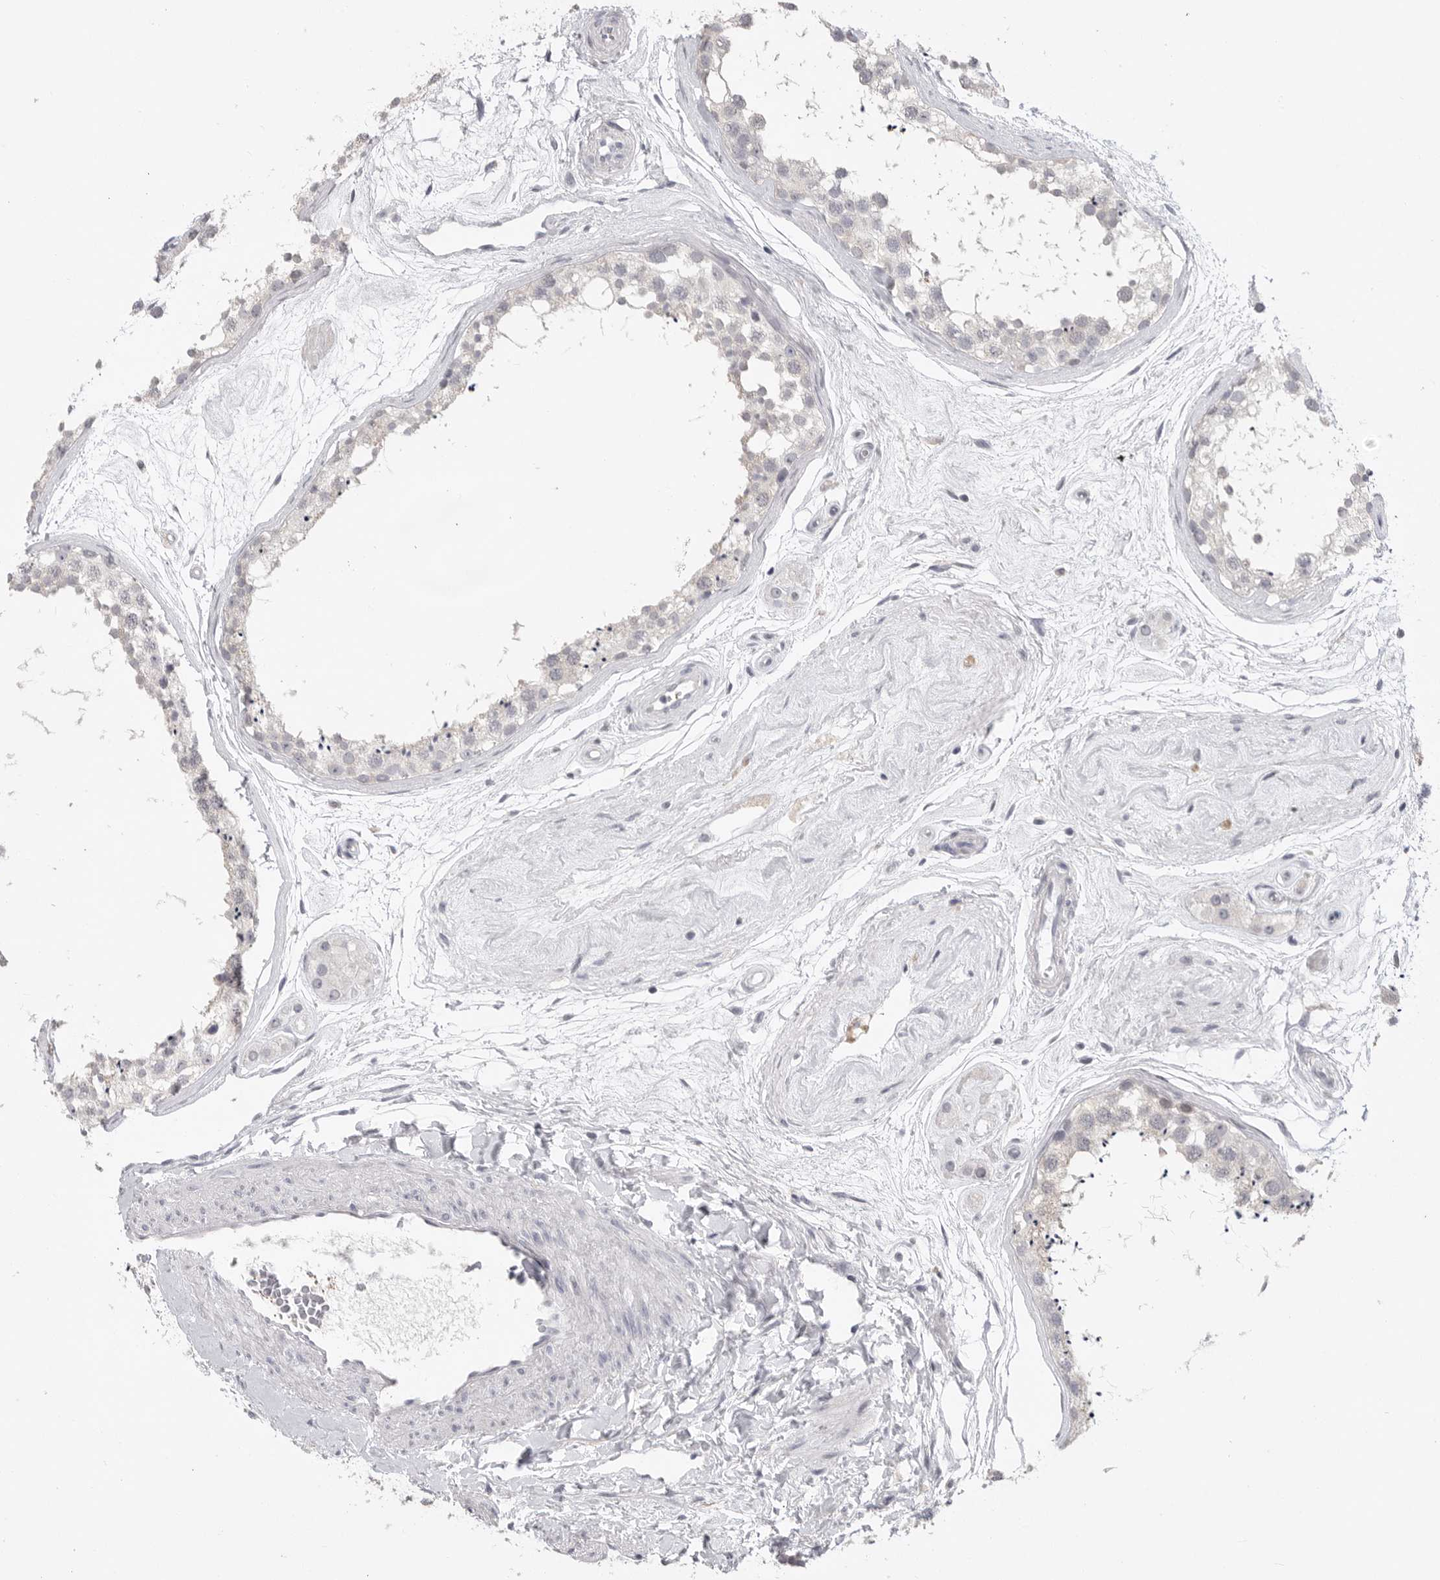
{"staining": {"intensity": "negative", "quantity": "none", "location": "none"}, "tissue": "testis", "cell_type": "Cells in seminiferous ducts", "image_type": "normal", "snomed": [{"axis": "morphology", "description": "Normal tissue, NOS"}, {"axis": "topography", "description": "Testis"}], "caption": "Immunohistochemistry (IHC) photomicrograph of unremarkable testis stained for a protein (brown), which shows no expression in cells in seminiferous ducts. (DAB (3,3'-diaminobenzidine) immunohistochemistry visualized using brightfield microscopy, high magnification).", "gene": "FBXO43", "patient": {"sex": "male", "age": 56}}